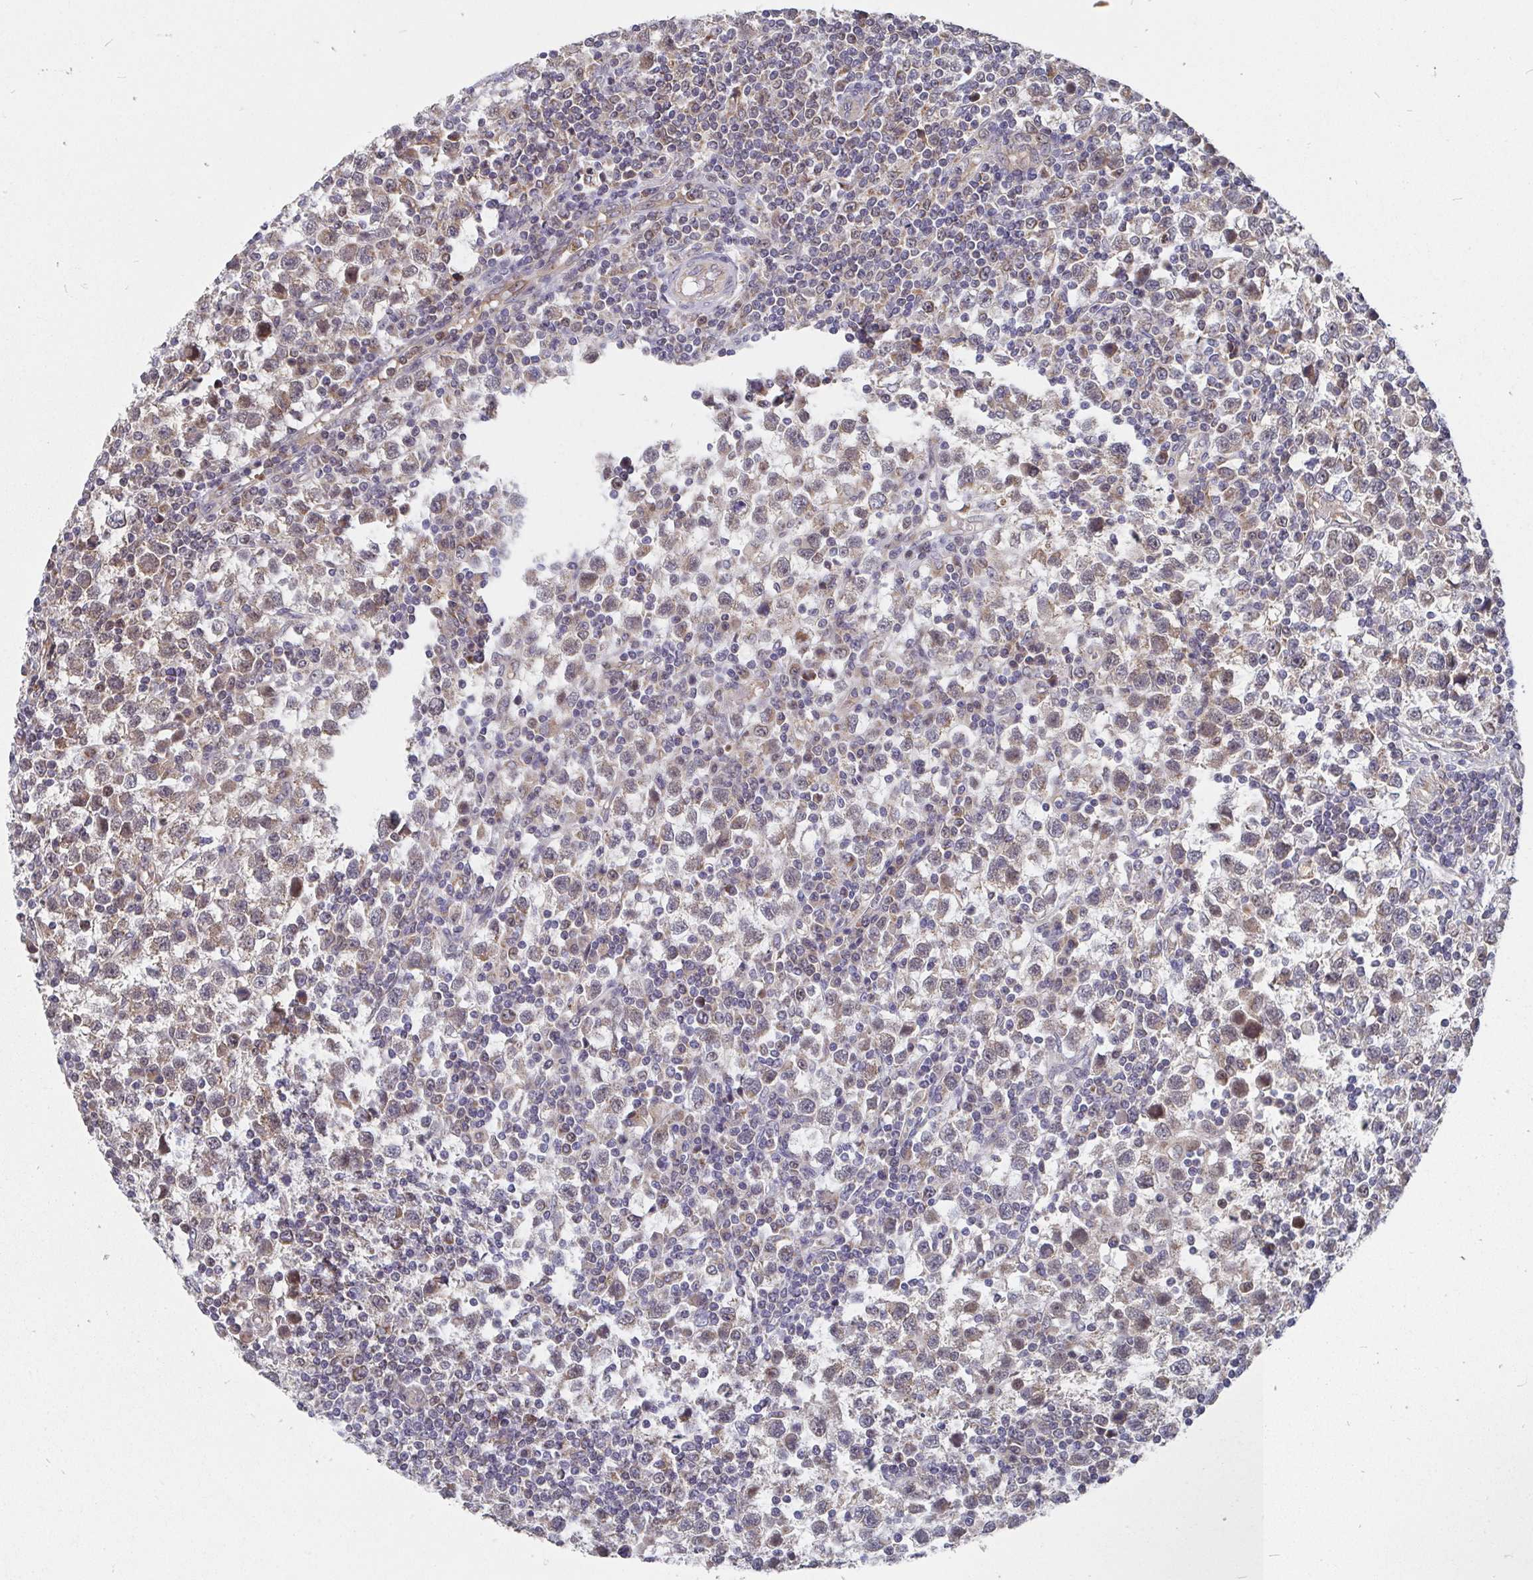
{"staining": {"intensity": "weak", "quantity": "<25%", "location": "cytoplasmic/membranous,nuclear"}, "tissue": "testis cancer", "cell_type": "Tumor cells", "image_type": "cancer", "snomed": [{"axis": "morphology", "description": "Seminoma, NOS"}, {"axis": "topography", "description": "Testis"}], "caption": "Tumor cells are negative for protein expression in human testis cancer (seminoma).", "gene": "PDF", "patient": {"sex": "male", "age": 34}}